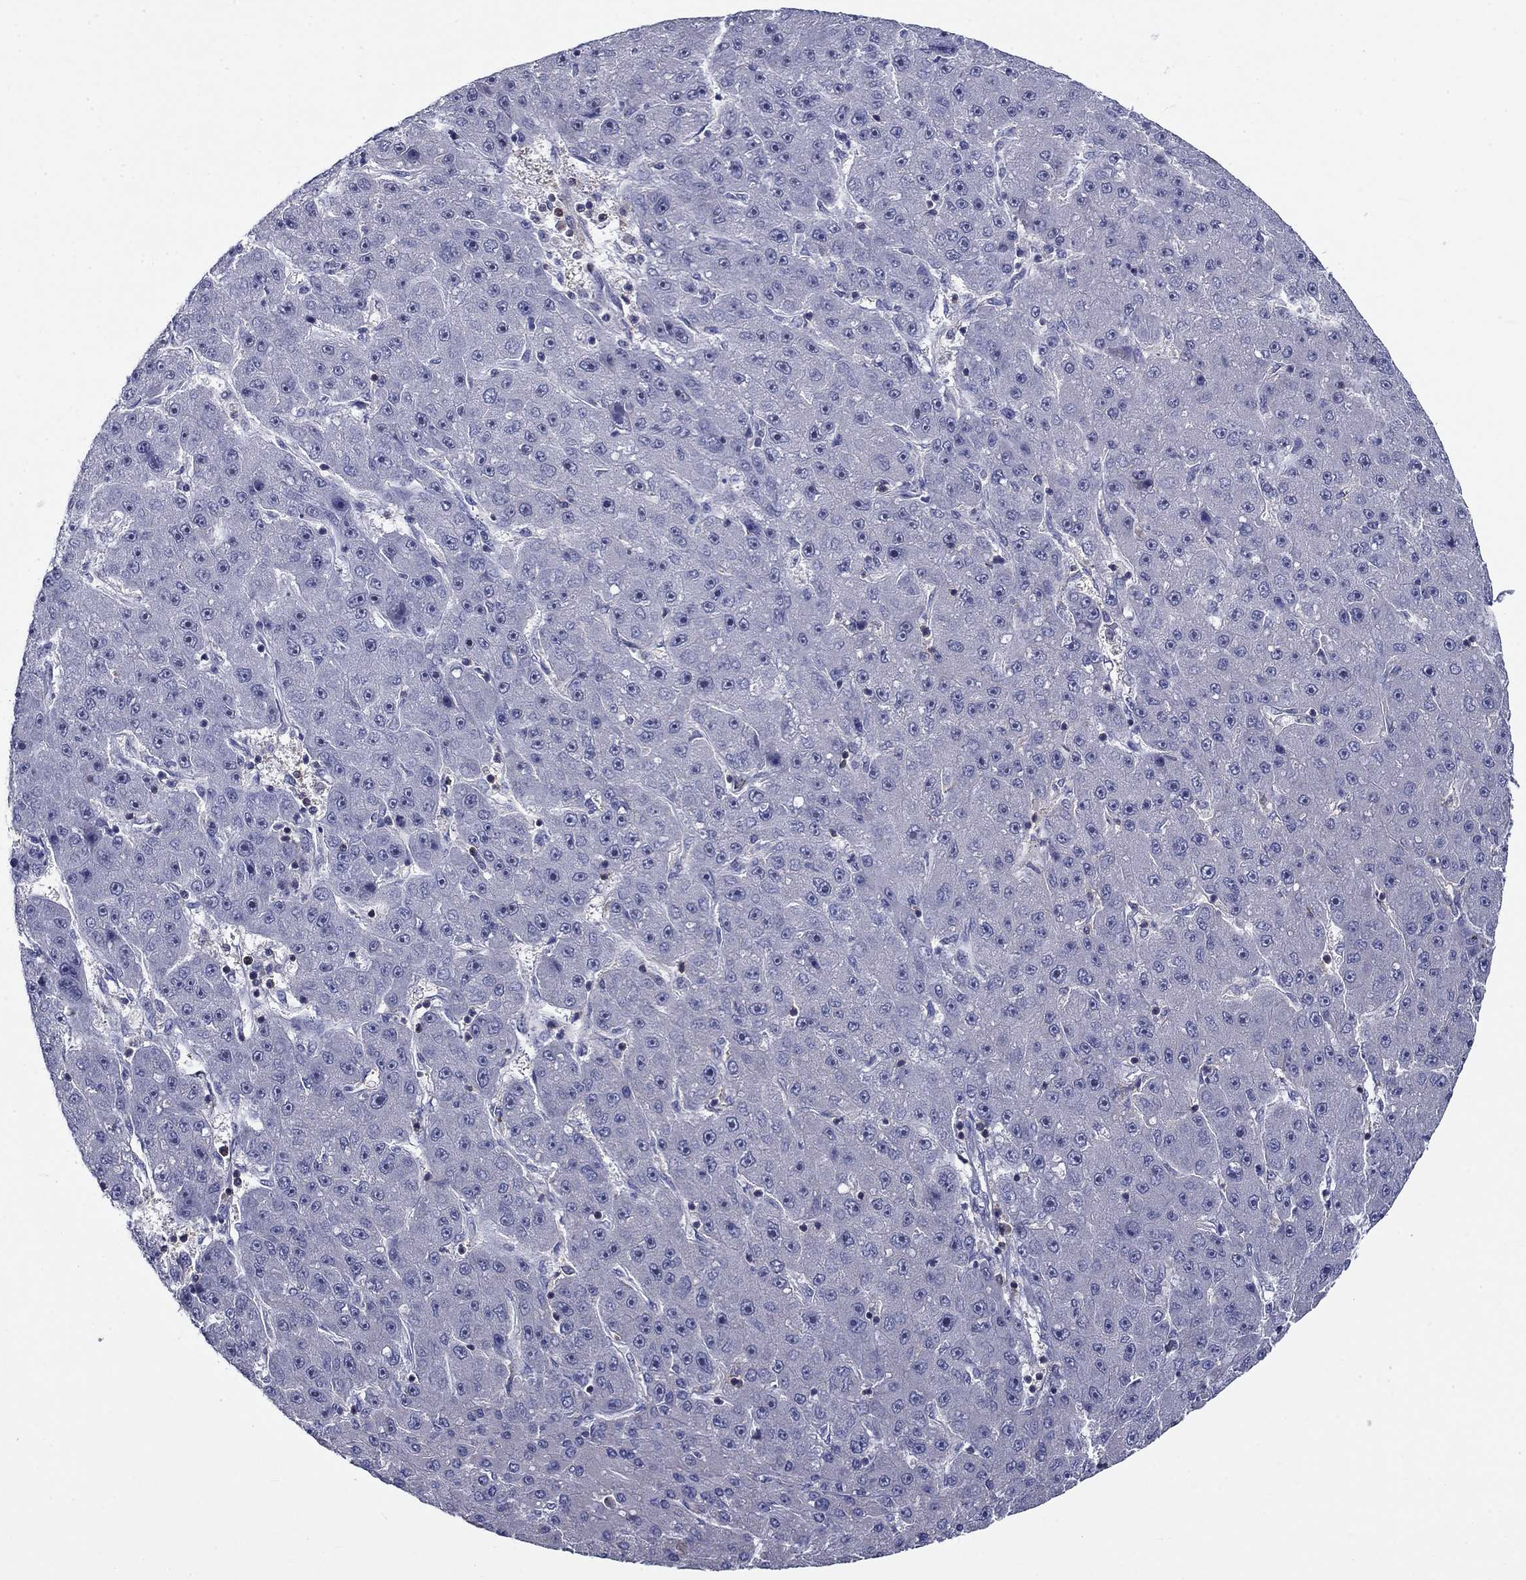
{"staining": {"intensity": "negative", "quantity": "none", "location": "none"}, "tissue": "liver cancer", "cell_type": "Tumor cells", "image_type": "cancer", "snomed": [{"axis": "morphology", "description": "Carcinoma, Hepatocellular, NOS"}, {"axis": "topography", "description": "Liver"}], "caption": "Immunohistochemical staining of human hepatocellular carcinoma (liver) shows no significant expression in tumor cells.", "gene": "POU2F2", "patient": {"sex": "male", "age": 67}}